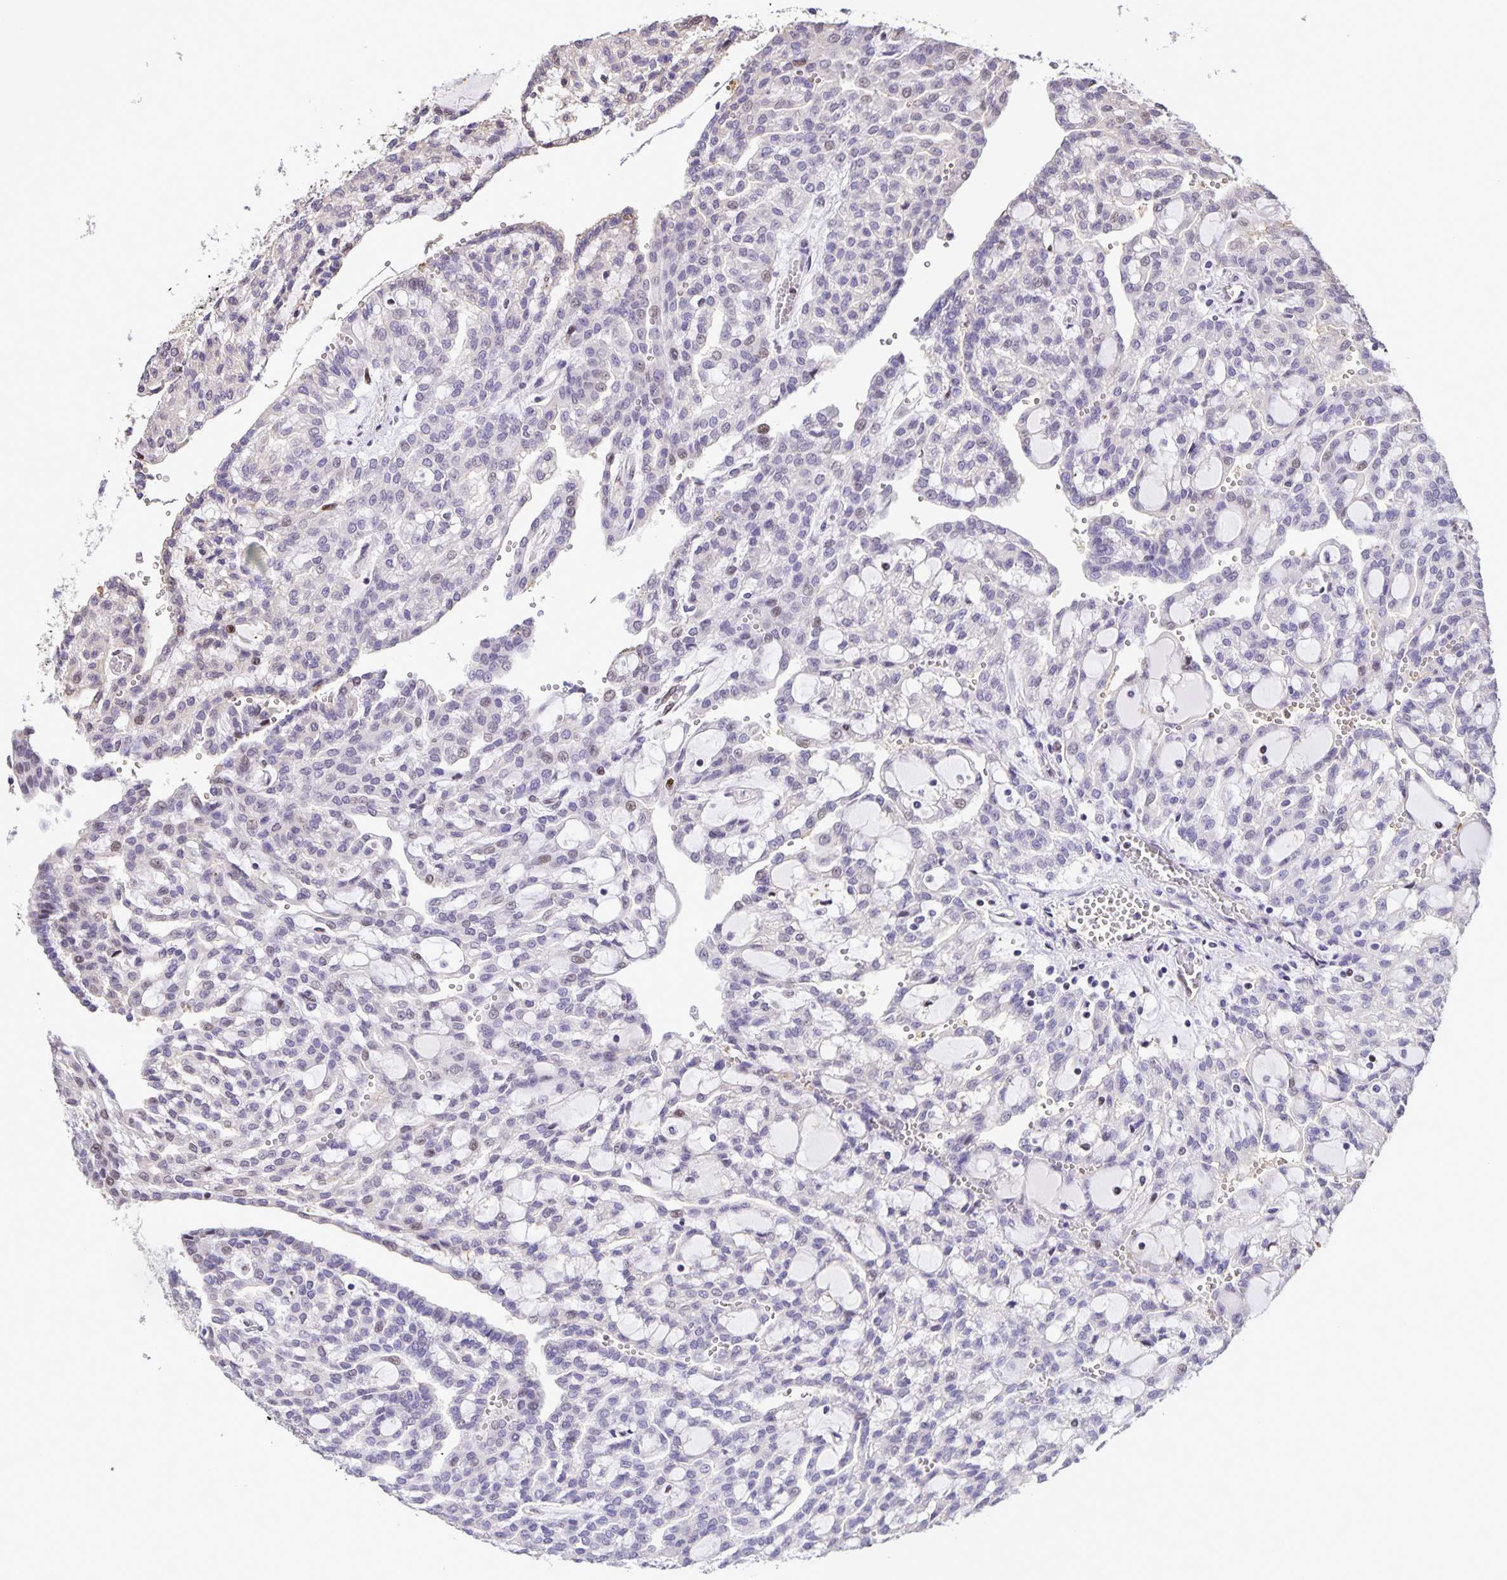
{"staining": {"intensity": "negative", "quantity": "none", "location": "none"}, "tissue": "renal cancer", "cell_type": "Tumor cells", "image_type": "cancer", "snomed": [{"axis": "morphology", "description": "Adenocarcinoma, NOS"}, {"axis": "topography", "description": "Kidney"}], "caption": "This is a photomicrograph of IHC staining of adenocarcinoma (renal), which shows no staining in tumor cells.", "gene": "ONECUT2", "patient": {"sex": "male", "age": 63}}